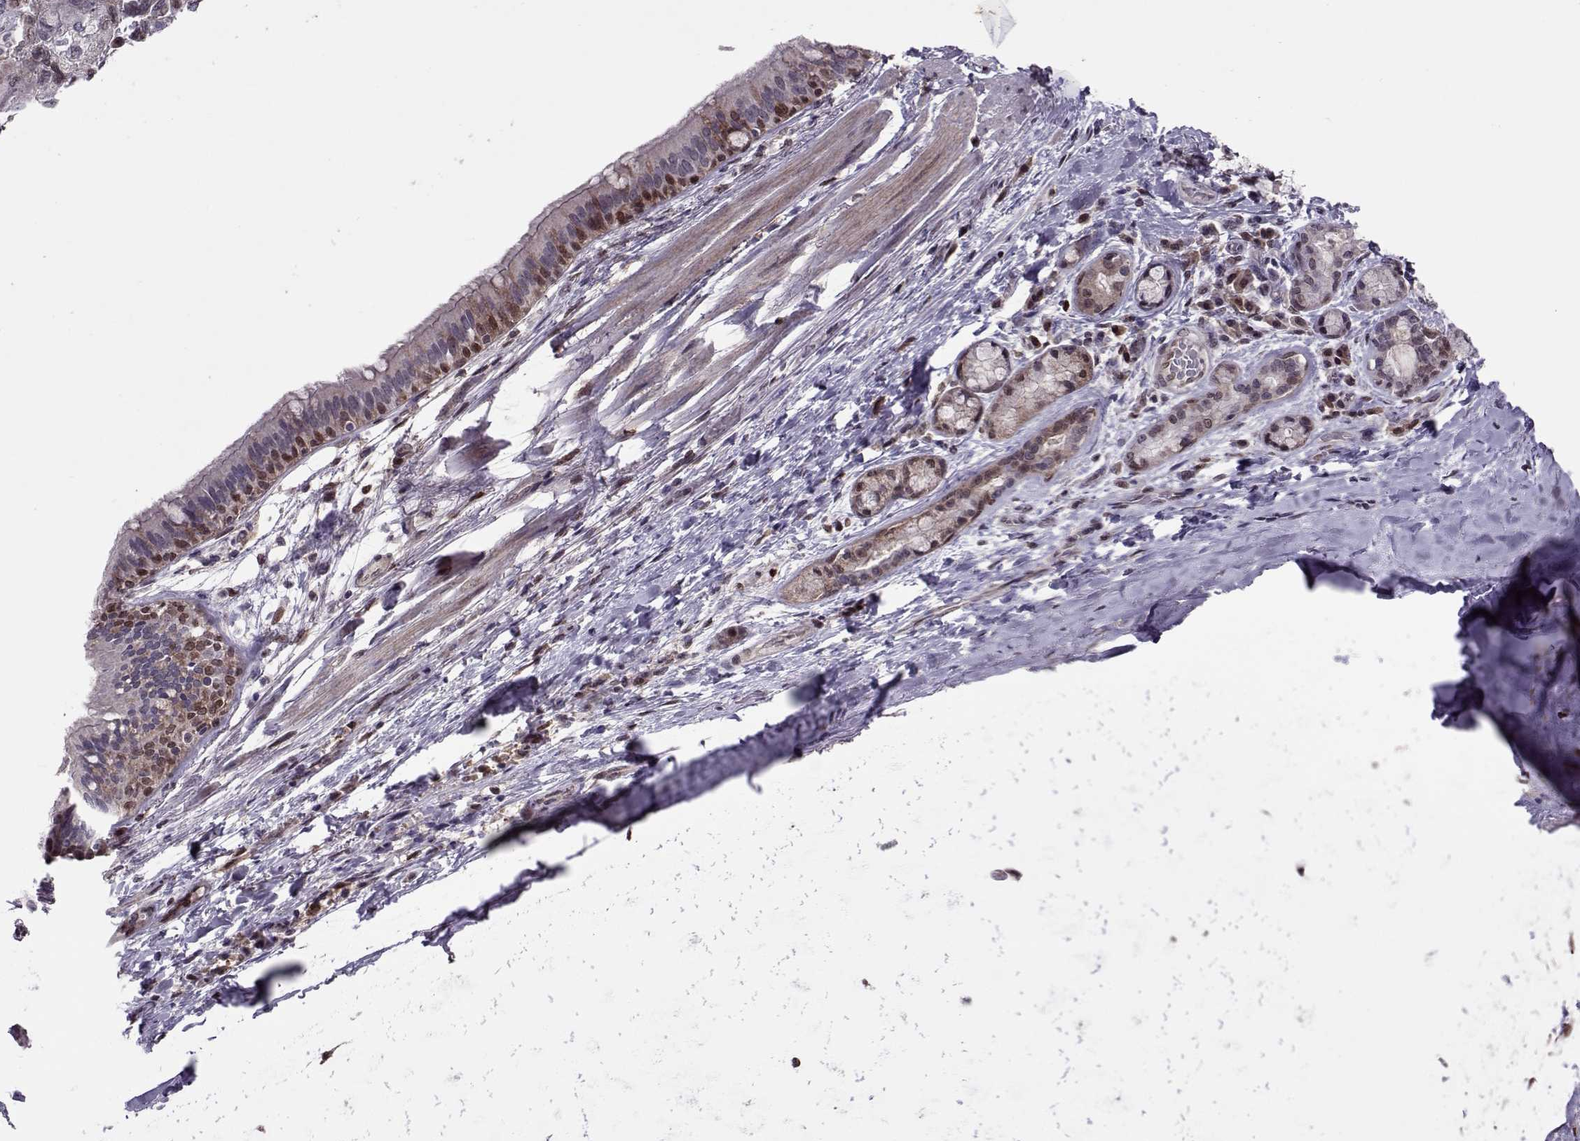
{"staining": {"intensity": "moderate", "quantity": "<25%", "location": "nuclear"}, "tissue": "bronchus", "cell_type": "Respiratory epithelial cells", "image_type": "normal", "snomed": [{"axis": "morphology", "description": "Normal tissue, NOS"}, {"axis": "morphology", "description": "Squamous cell carcinoma, NOS"}, {"axis": "topography", "description": "Bronchus"}, {"axis": "topography", "description": "Lung"}], "caption": "A histopathology image showing moderate nuclear staining in about <25% of respiratory epithelial cells in normal bronchus, as visualized by brown immunohistochemical staining.", "gene": "CDK4", "patient": {"sex": "male", "age": 69}}